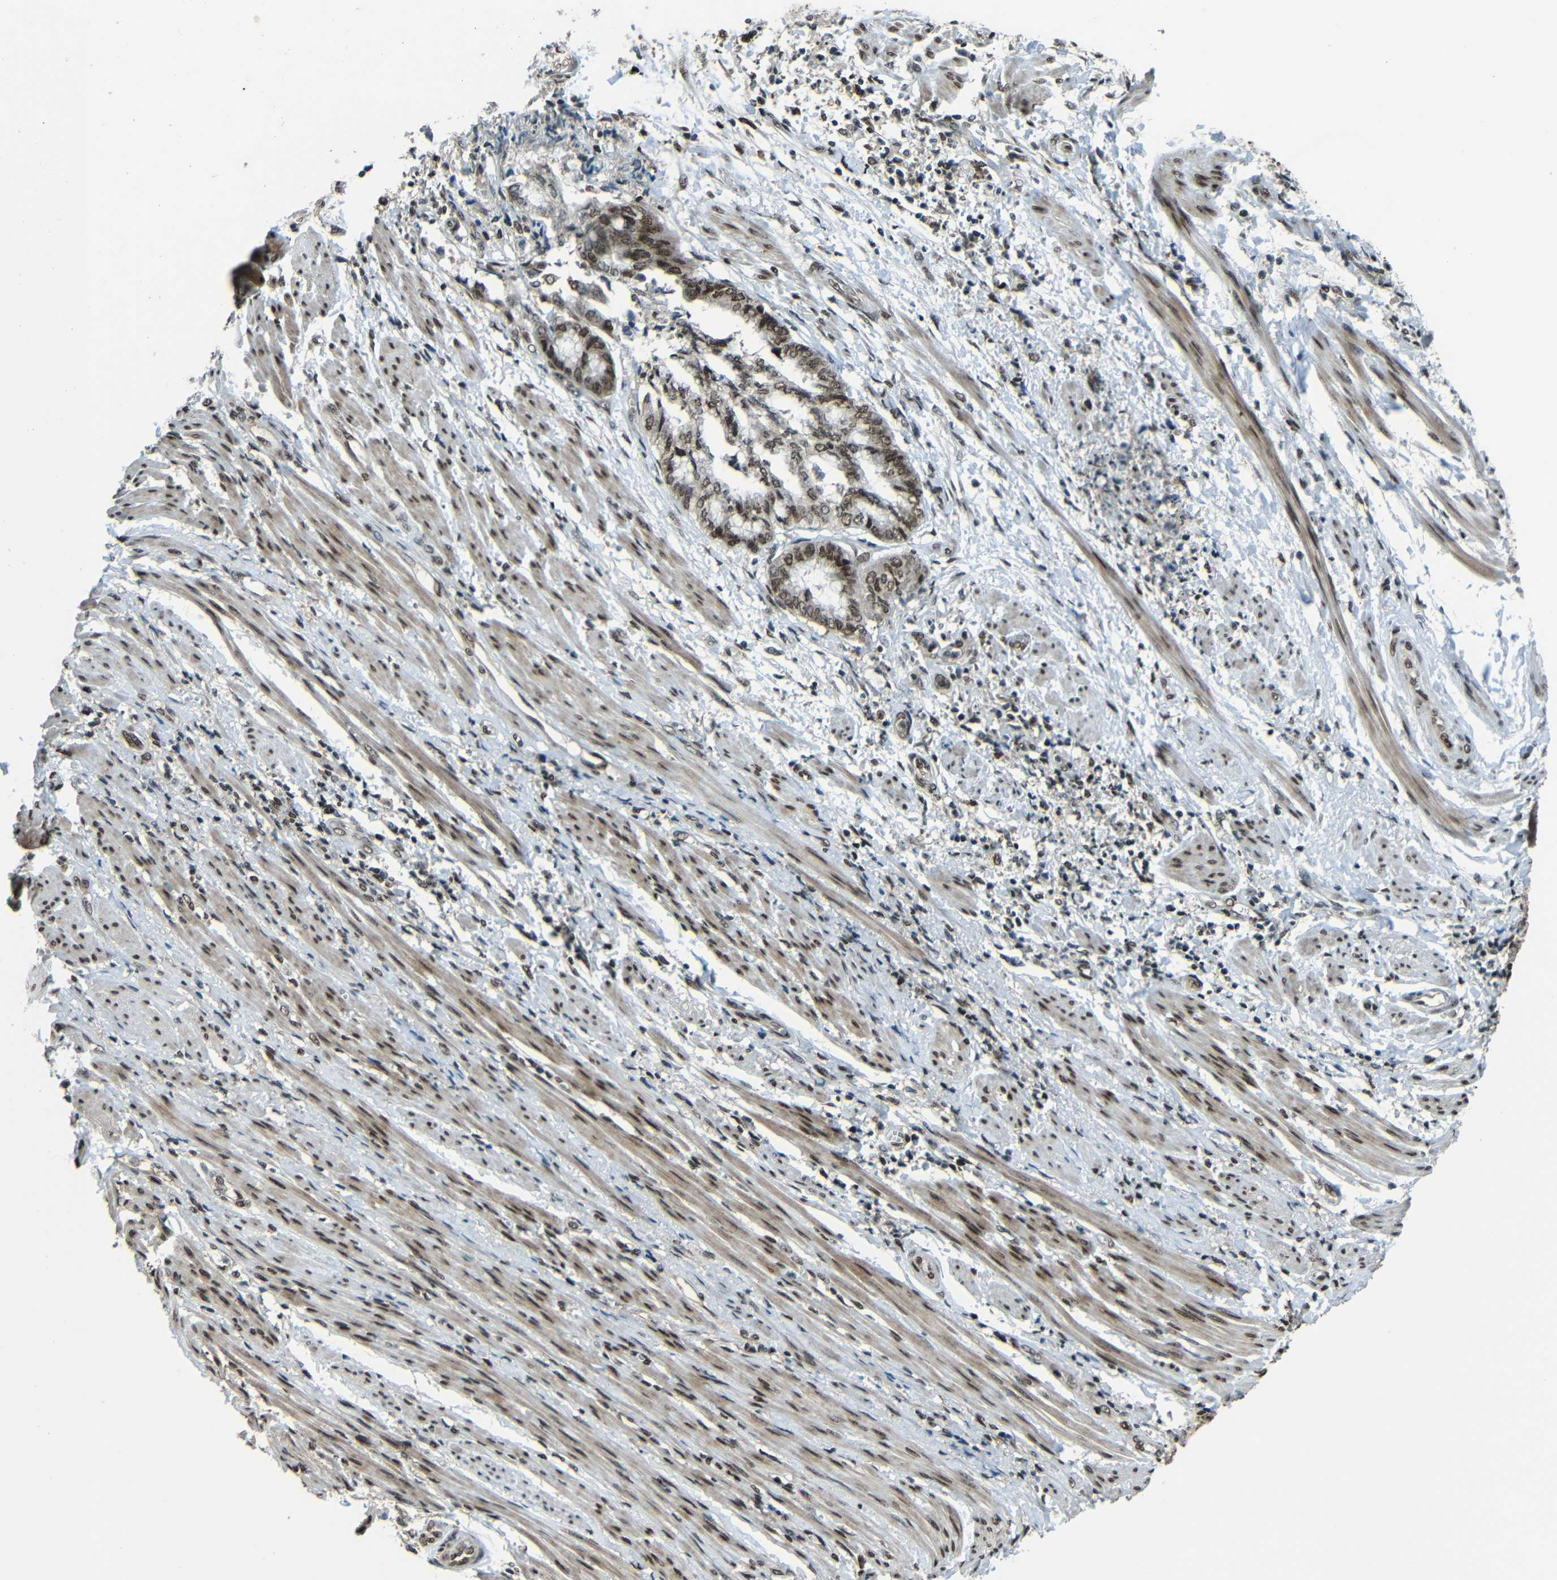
{"staining": {"intensity": "moderate", "quantity": ">75%", "location": "cytoplasmic/membranous,nuclear"}, "tissue": "endometrial cancer", "cell_type": "Tumor cells", "image_type": "cancer", "snomed": [{"axis": "morphology", "description": "Necrosis, NOS"}, {"axis": "morphology", "description": "Adenocarcinoma, NOS"}, {"axis": "topography", "description": "Endometrium"}], "caption": "Immunohistochemistry of human endometrial cancer (adenocarcinoma) demonstrates medium levels of moderate cytoplasmic/membranous and nuclear staining in approximately >75% of tumor cells.", "gene": "PSIP1", "patient": {"sex": "female", "age": 79}}